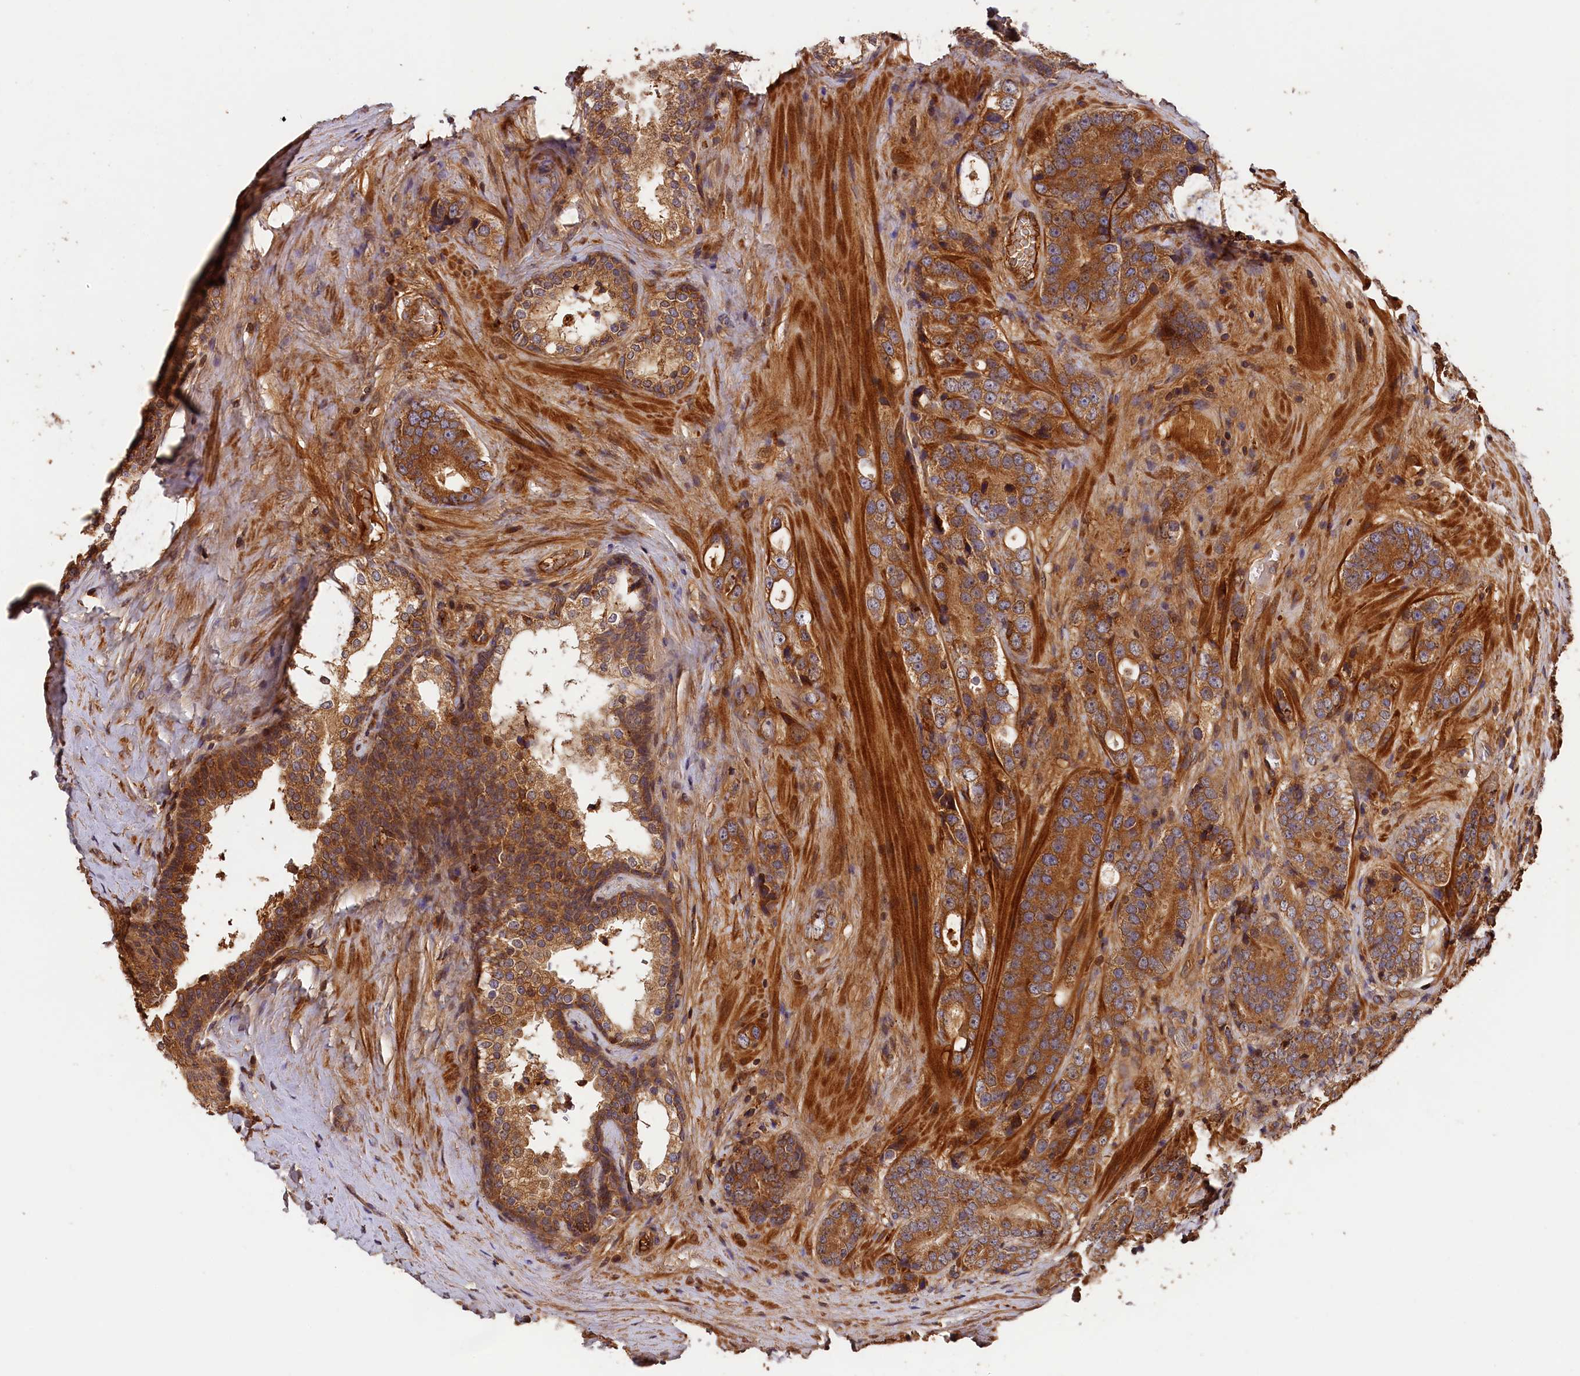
{"staining": {"intensity": "moderate", "quantity": ">75%", "location": "cytoplasmic/membranous"}, "tissue": "prostate cancer", "cell_type": "Tumor cells", "image_type": "cancer", "snomed": [{"axis": "morphology", "description": "Adenocarcinoma, High grade"}, {"axis": "topography", "description": "Prostate"}], "caption": "Immunohistochemistry (IHC) of high-grade adenocarcinoma (prostate) displays medium levels of moderate cytoplasmic/membranous expression in about >75% of tumor cells.", "gene": "HMOX2", "patient": {"sex": "male", "age": 56}}